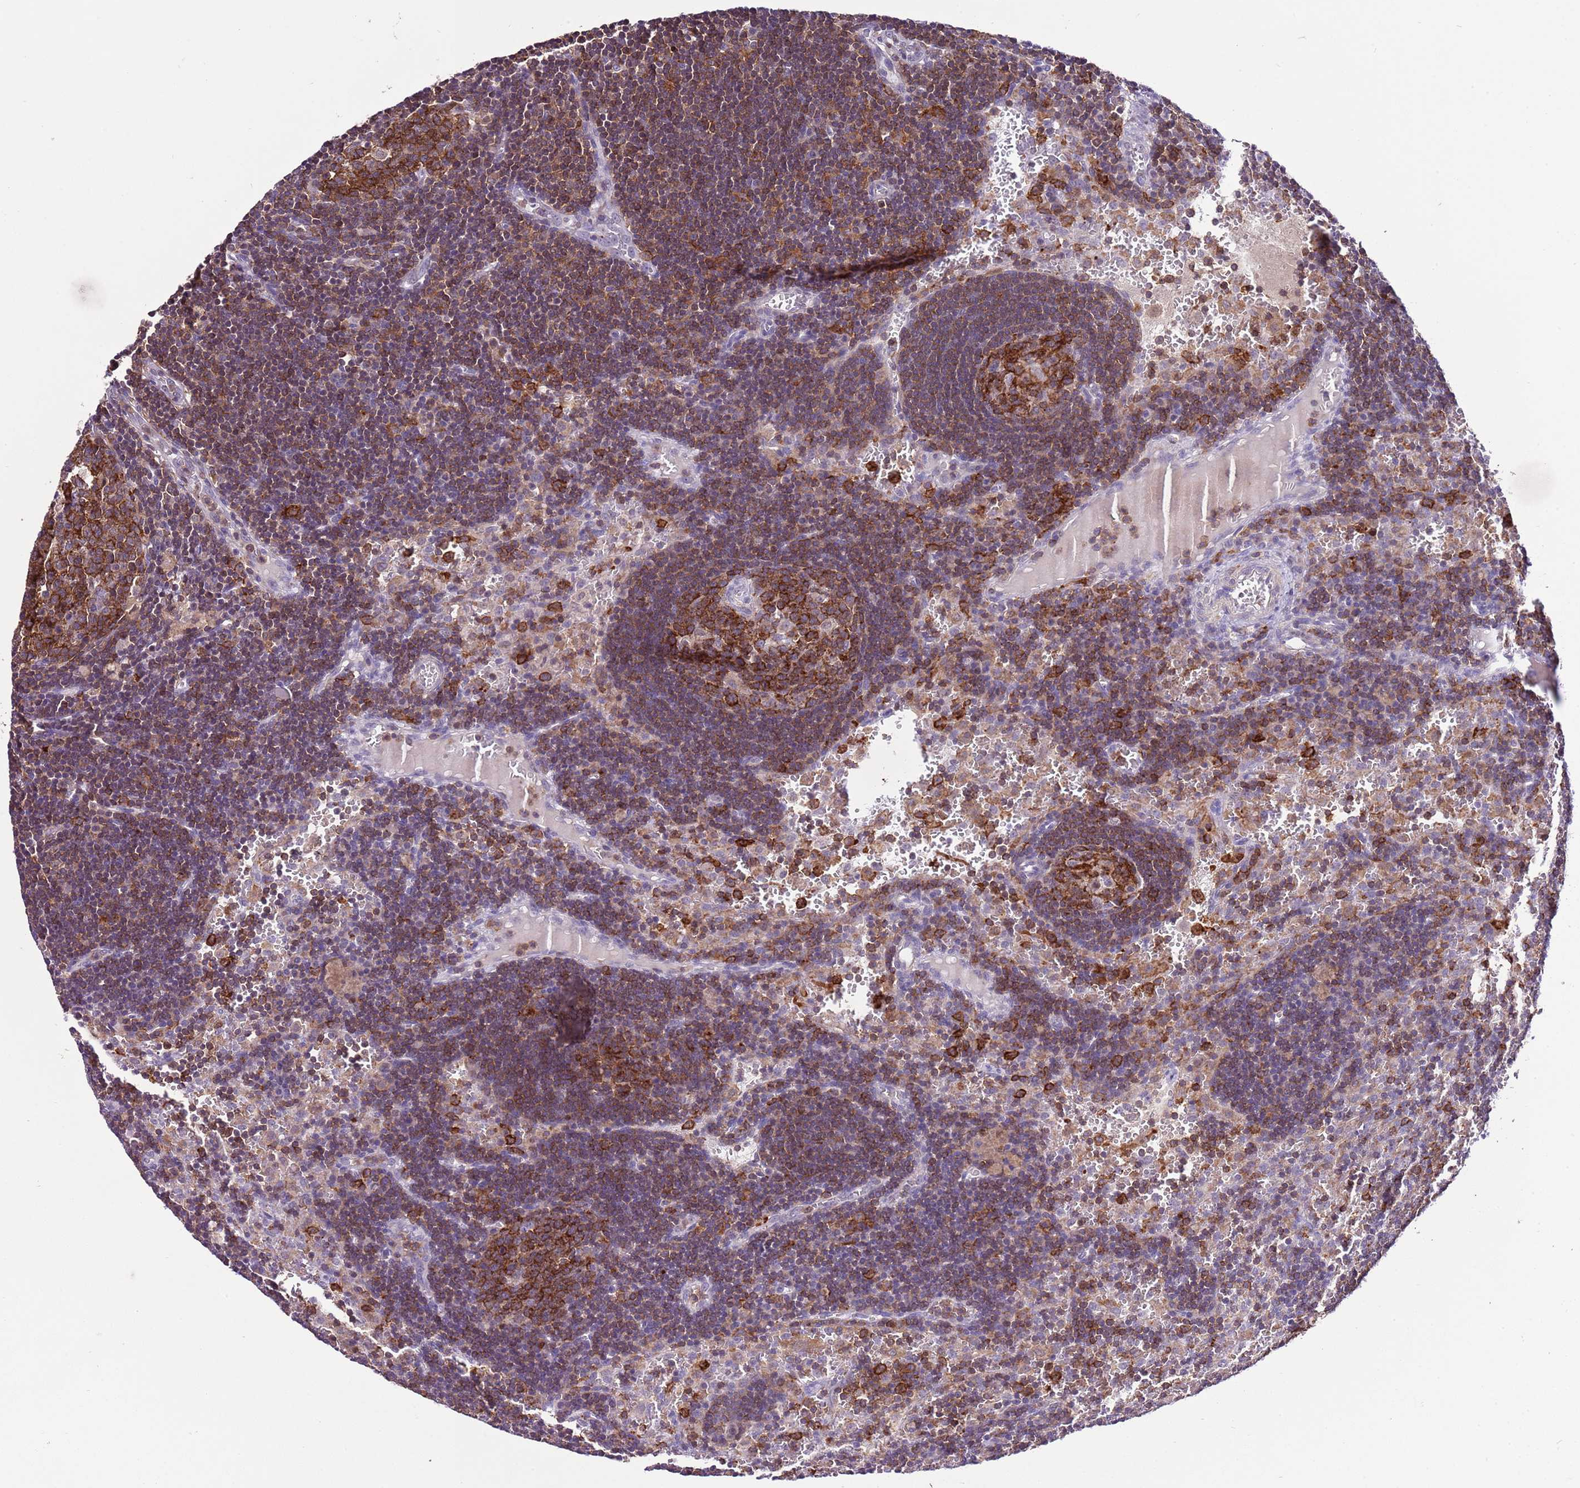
{"staining": {"intensity": "strong", "quantity": "25%-75%", "location": "cytoplasmic/membranous"}, "tissue": "lymph node", "cell_type": "Germinal center cells", "image_type": "normal", "snomed": [{"axis": "morphology", "description": "Normal tissue, NOS"}, {"axis": "topography", "description": "Lymph node"}], "caption": "This histopathology image displays immunohistochemistry (IHC) staining of unremarkable lymph node, with high strong cytoplasmic/membranous positivity in approximately 25%-75% of germinal center cells.", "gene": "EFHD1", "patient": {"sex": "male", "age": 62}}